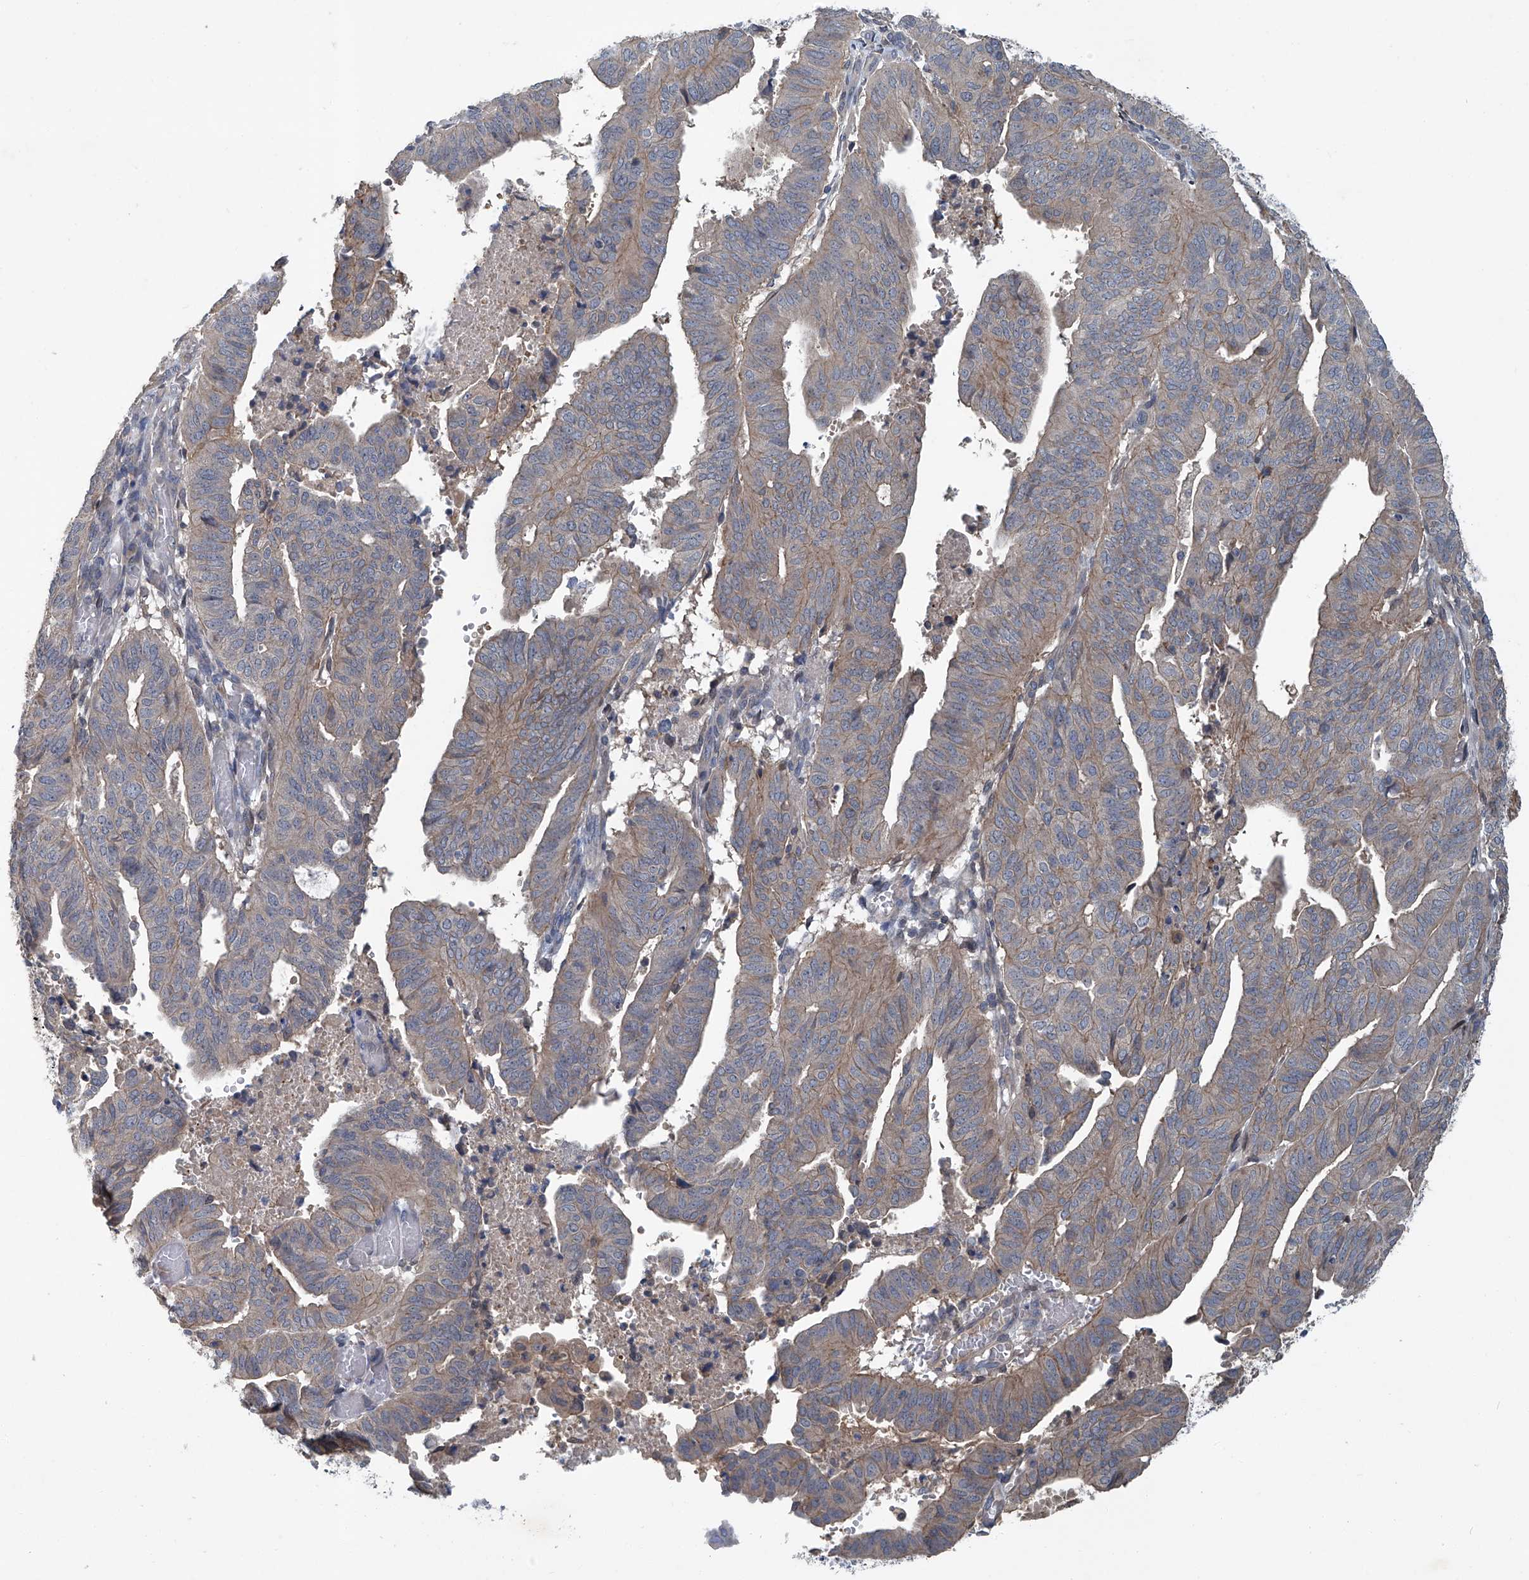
{"staining": {"intensity": "moderate", "quantity": "25%-75%", "location": "cytoplasmic/membranous"}, "tissue": "endometrial cancer", "cell_type": "Tumor cells", "image_type": "cancer", "snomed": [{"axis": "morphology", "description": "Adenocarcinoma, NOS"}, {"axis": "topography", "description": "Uterus"}], "caption": "Protein positivity by immunohistochemistry (IHC) demonstrates moderate cytoplasmic/membranous expression in approximately 25%-75% of tumor cells in endometrial adenocarcinoma.", "gene": "ANKRD34A", "patient": {"sex": "female", "age": 77}}